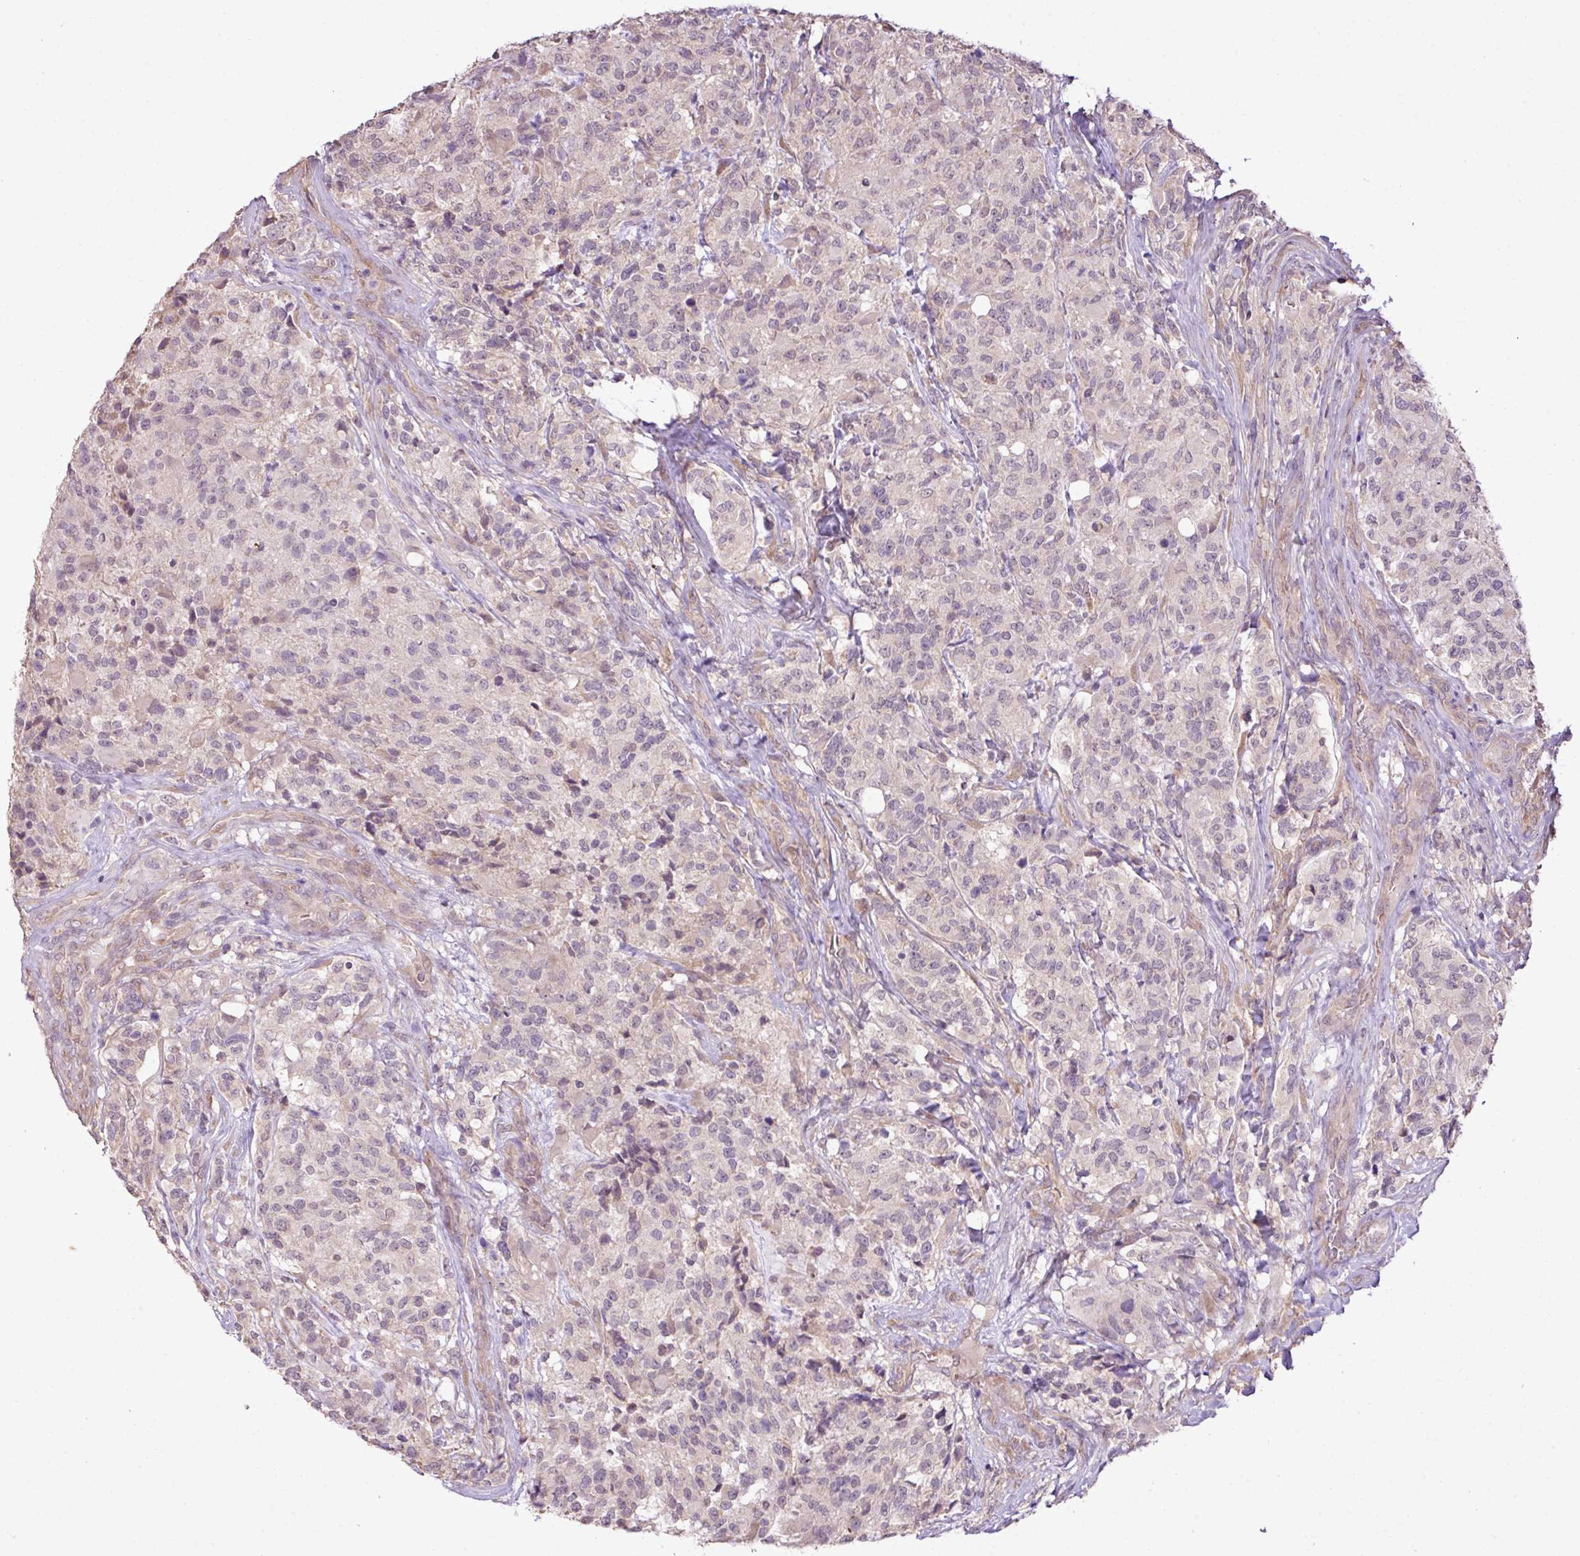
{"staining": {"intensity": "weak", "quantity": "<25%", "location": "cytoplasmic/membranous"}, "tissue": "glioma", "cell_type": "Tumor cells", "image_type": "cancer", "snomed": [{"axis": "morphology", "description": "Glioma, malignant, High grade"}, {"axis": "topography", "description": "Brain"}], "caption": "IHC image of neoplastic tissue: human glioma stained with DAB shows no significant protein staining in tumor cells.", "gene": "DNAAF4", "patient": {"sex": "female", "age": 67}}